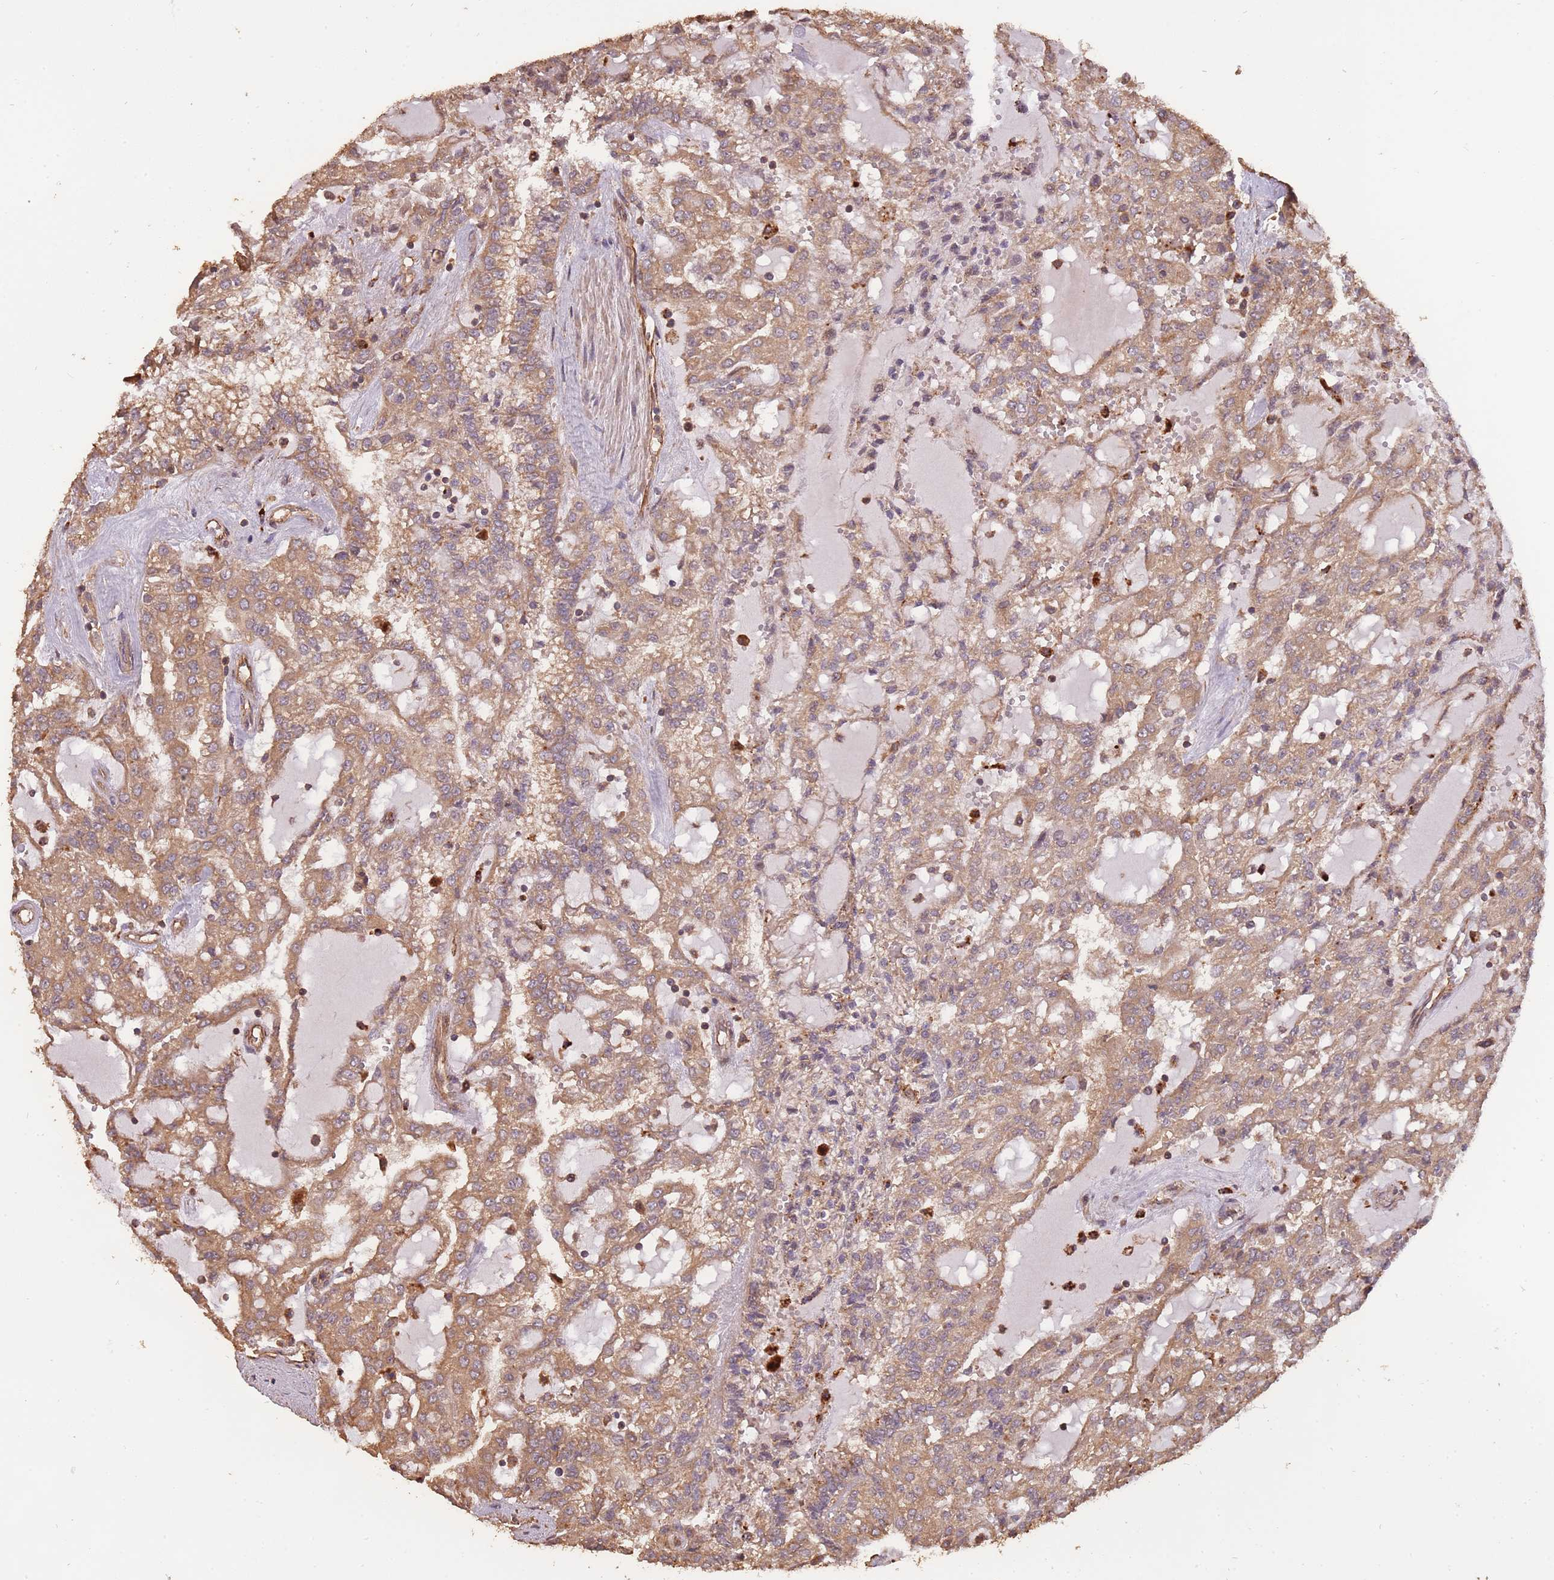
{"staining": {"intensity": "moderate", "quantity": ">75%", "location": "cytoplasmic/membranous"}, "tissue": "renal cancer", "cell_type": "Tumor cells", "image_type": "cancer", "snomed": [{"axis": "morphology", "description": "Adenocarcinoma, NOS"}, {"axis": "topography", "description": "Kidney"}], "caption": "Human renal cancer stained with a brown dye demonstrates moderate cytoplasmic/membranous positive staining in about >75% of tumor cells.", "gene": "ARMH3", "patient": {"sex": "male", "age": 63}}